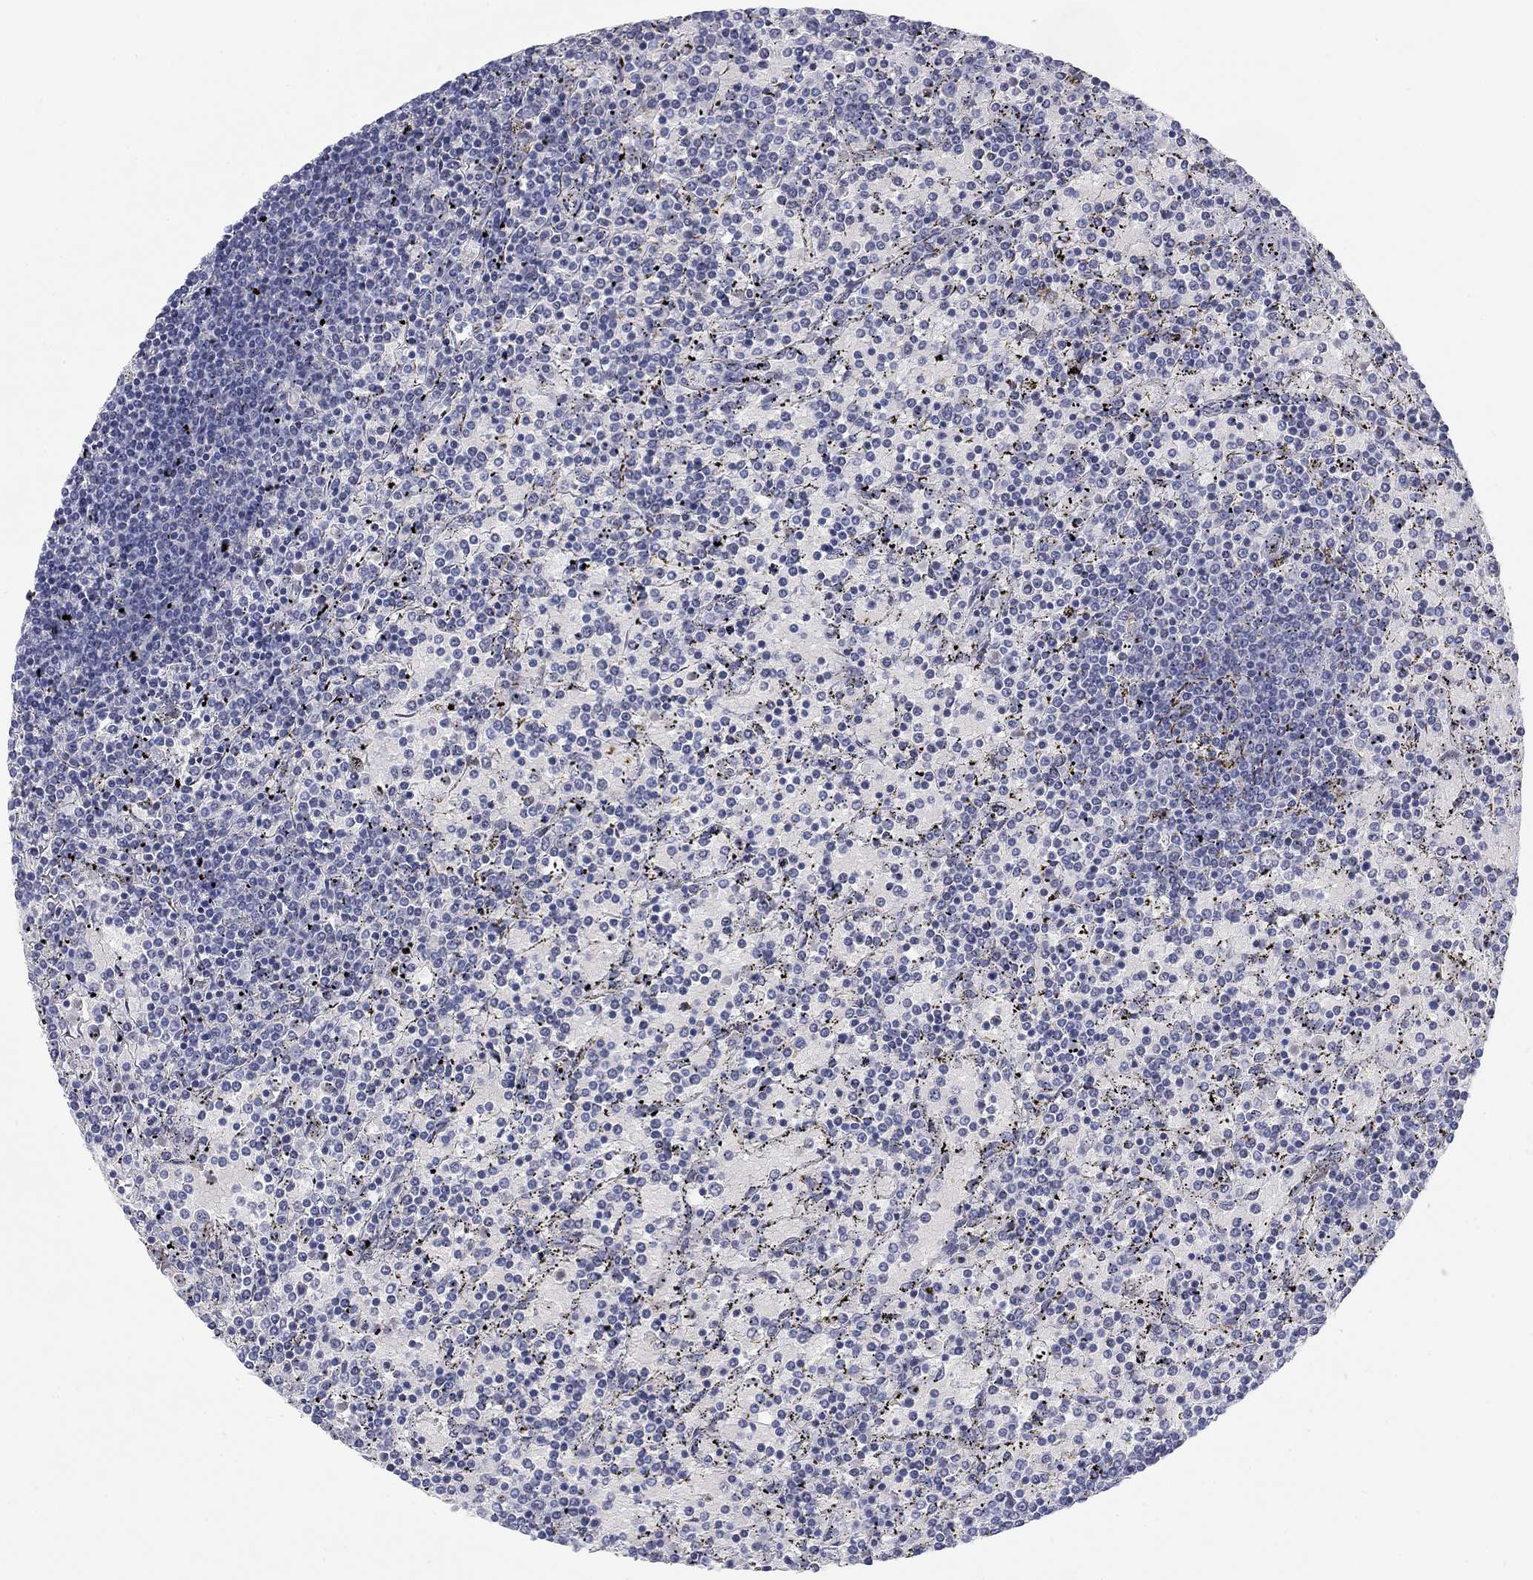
{"staining": {"intensity": "negative", "quantity": "none", "location": "none"}, "tissue": "lymphoma", "cell_type": "Tumor cells", "image_type": "cancer", "snomed": [{"axis": "morphology", "description": "Malignant lymphoma, non-Hodgkin's type, Low grade"}, {"axis": "topography", "description": "Spleen"}], "caption": "The immunohistochemistry (IHC) image has no significant positivity in tumor cells of low-grade malignant lymphoma, non-Hodgkin's type tissue. Brightfield microscopy of immunohistochemistry (IHC) stained with DAB (3,3'-diaminobenzidine) (brown) and hematoxylin (blue), captured at high magnification.", "gene": "CALB1", "patient": {"sex": "female", "age": 77}}